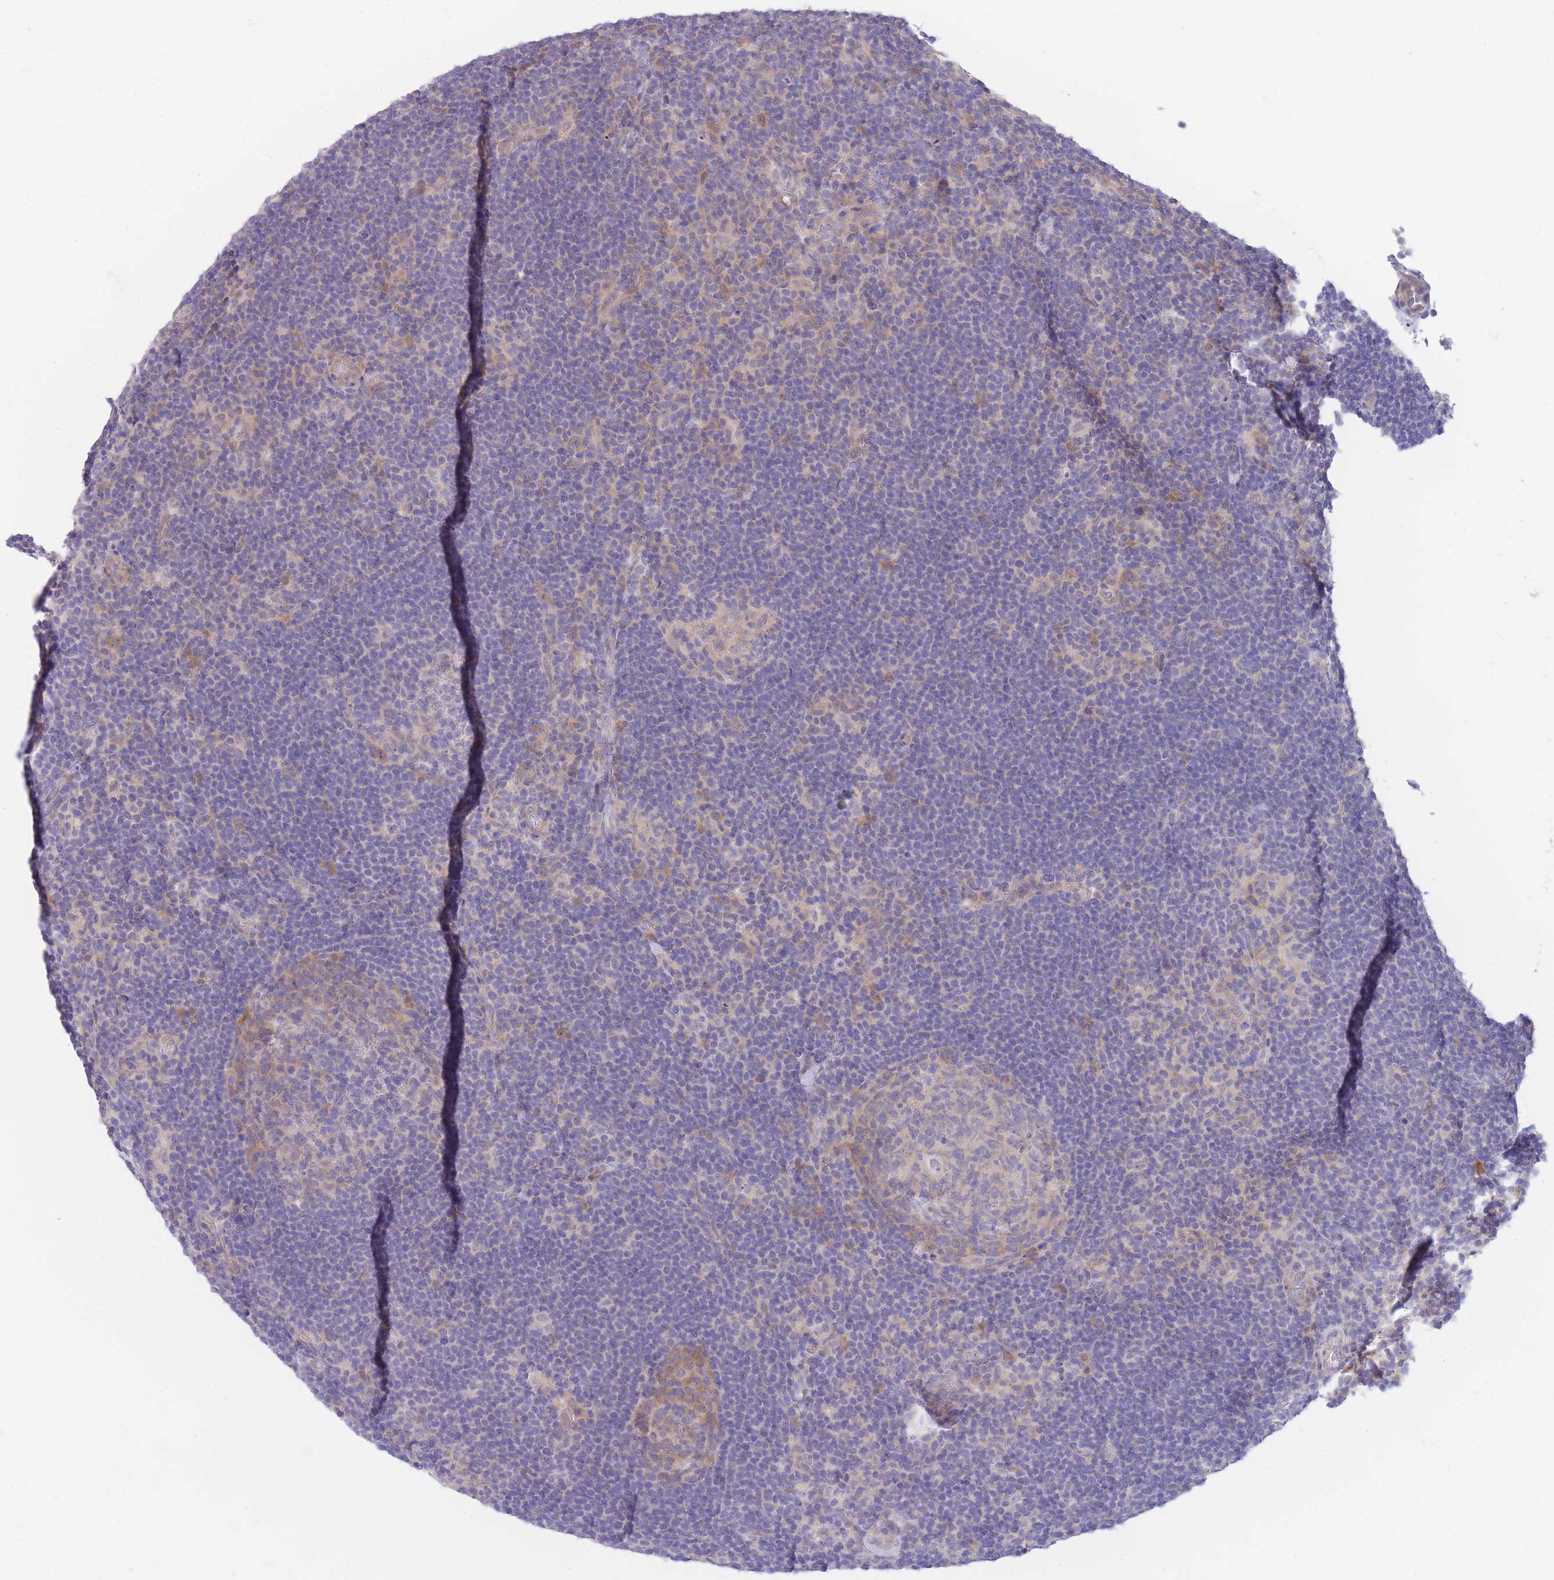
{"staining": {"intensity": "negative", "quantity": "none", "location": "none"}, "tissue": "lymphoma", "cell_type": "Tumor cells", "image_type": "cancer", "snomed": [{"axis": "morphology", "description": "Hodgkin's disease, NOS"}, {"axis": "topography", "description": "Lymph node"}], "caption": "An image of lymphoma stained for a protein reveals no brown staining in tumor cells. (Stains: DAB (3,3'-diaminobenzidine) IHC with hematoxylin counter stain, Microscopy: brightfield microscopy at high magnification).", "gene": "SUGT1", "patient": {"sex": "female", "age": 57}}